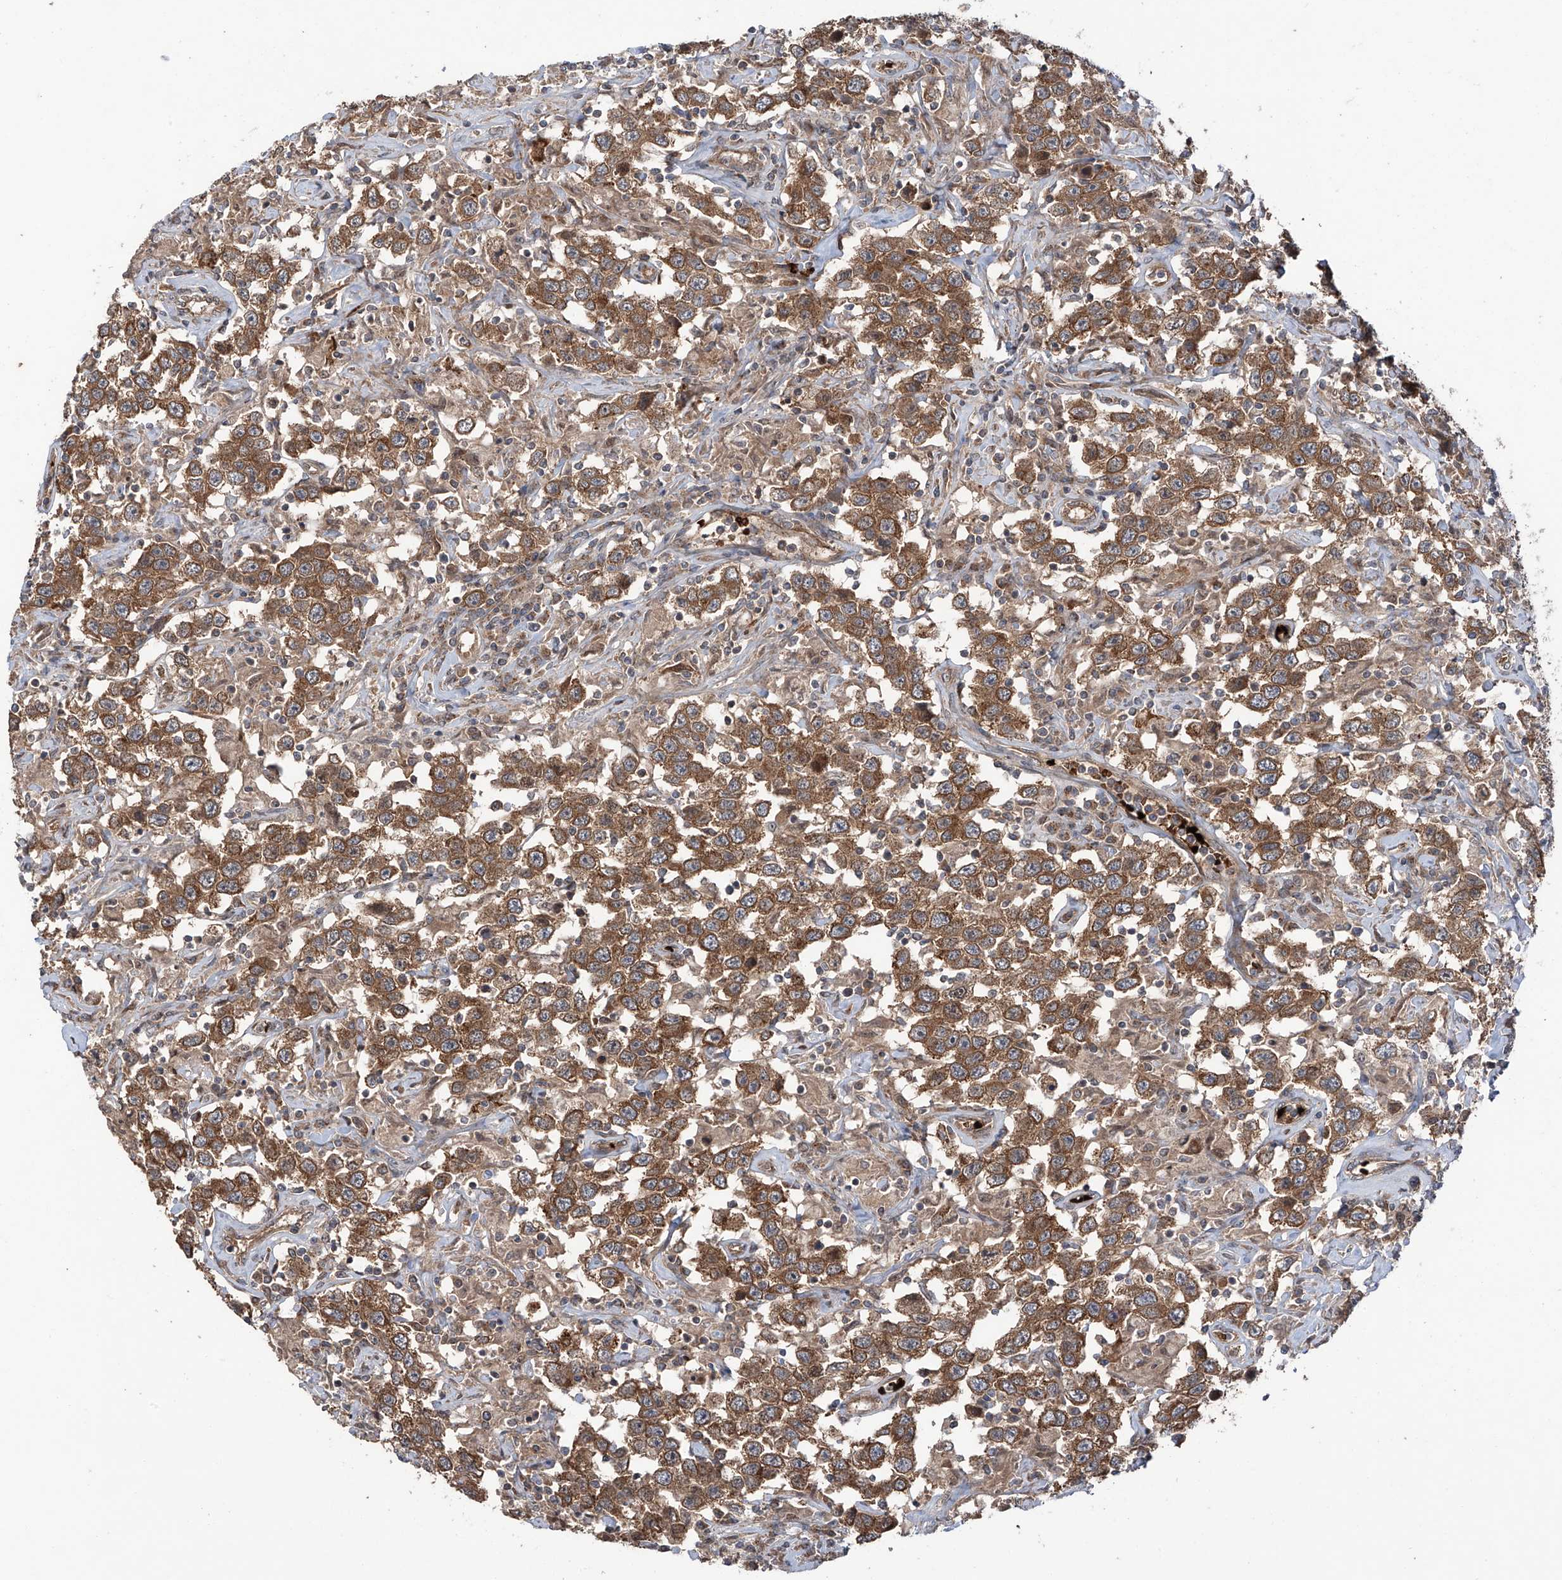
{"staining": {"intensity": "moderate", "quantity": ">75%", "location": "cytoplasmic/membranous"}, "tissue": "testis cancer", "cell_type": "Tumor cells", "image_type": "cancer", "snomed": [{"axis": "morphology", "description": "Seminoma, NOS"}, {"axis": "topography", "description": "Testis"}], "caption": "There is medium levels of moderate cytoplasmic/membranous positivity in tumor cells of seminoma (testis), as demonstrated by immunohistochemical staining (brown color).", "gene": "ZDHHC9", "patient": {"sex": "male", "age": 41}}